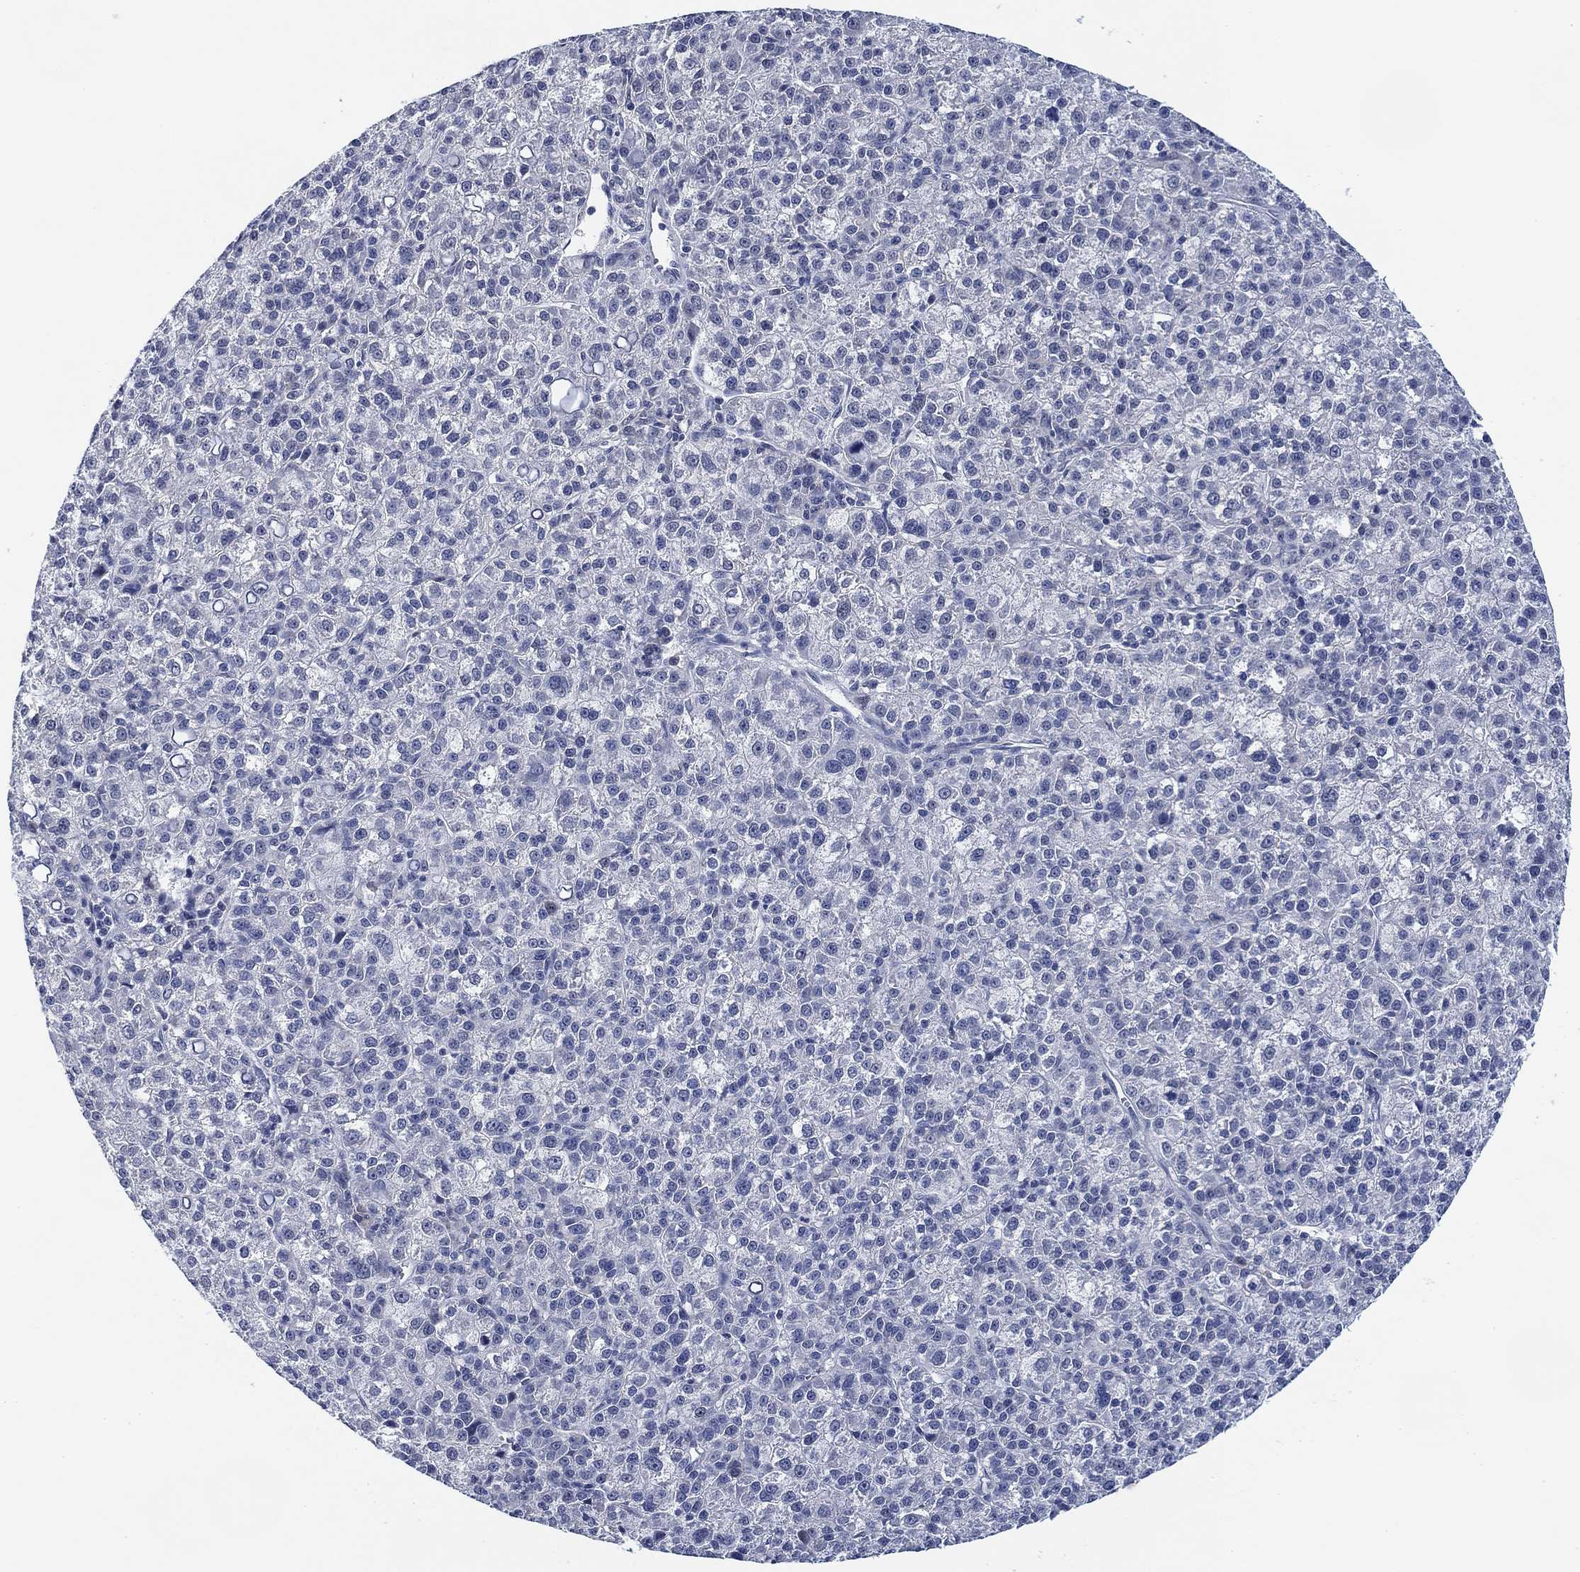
{"staining": {"intensity": "negative", "quantity": "none", "location": "none"}, "tissue": "liver cancer", "cell_type": "Tumor cells", "image_type": "cancer", "snomed": [{"axis": "morphology", "description": "Carcinoma, Hepatocellular, NOS"}, {"axis": "topography", "description": "Liver"}], "caption": "Tumor cells are negative for protein expression in human liver hepatocellular carcinoma.", "gene": "DAZL", "patient": {"sex": "female", "age": 60}}